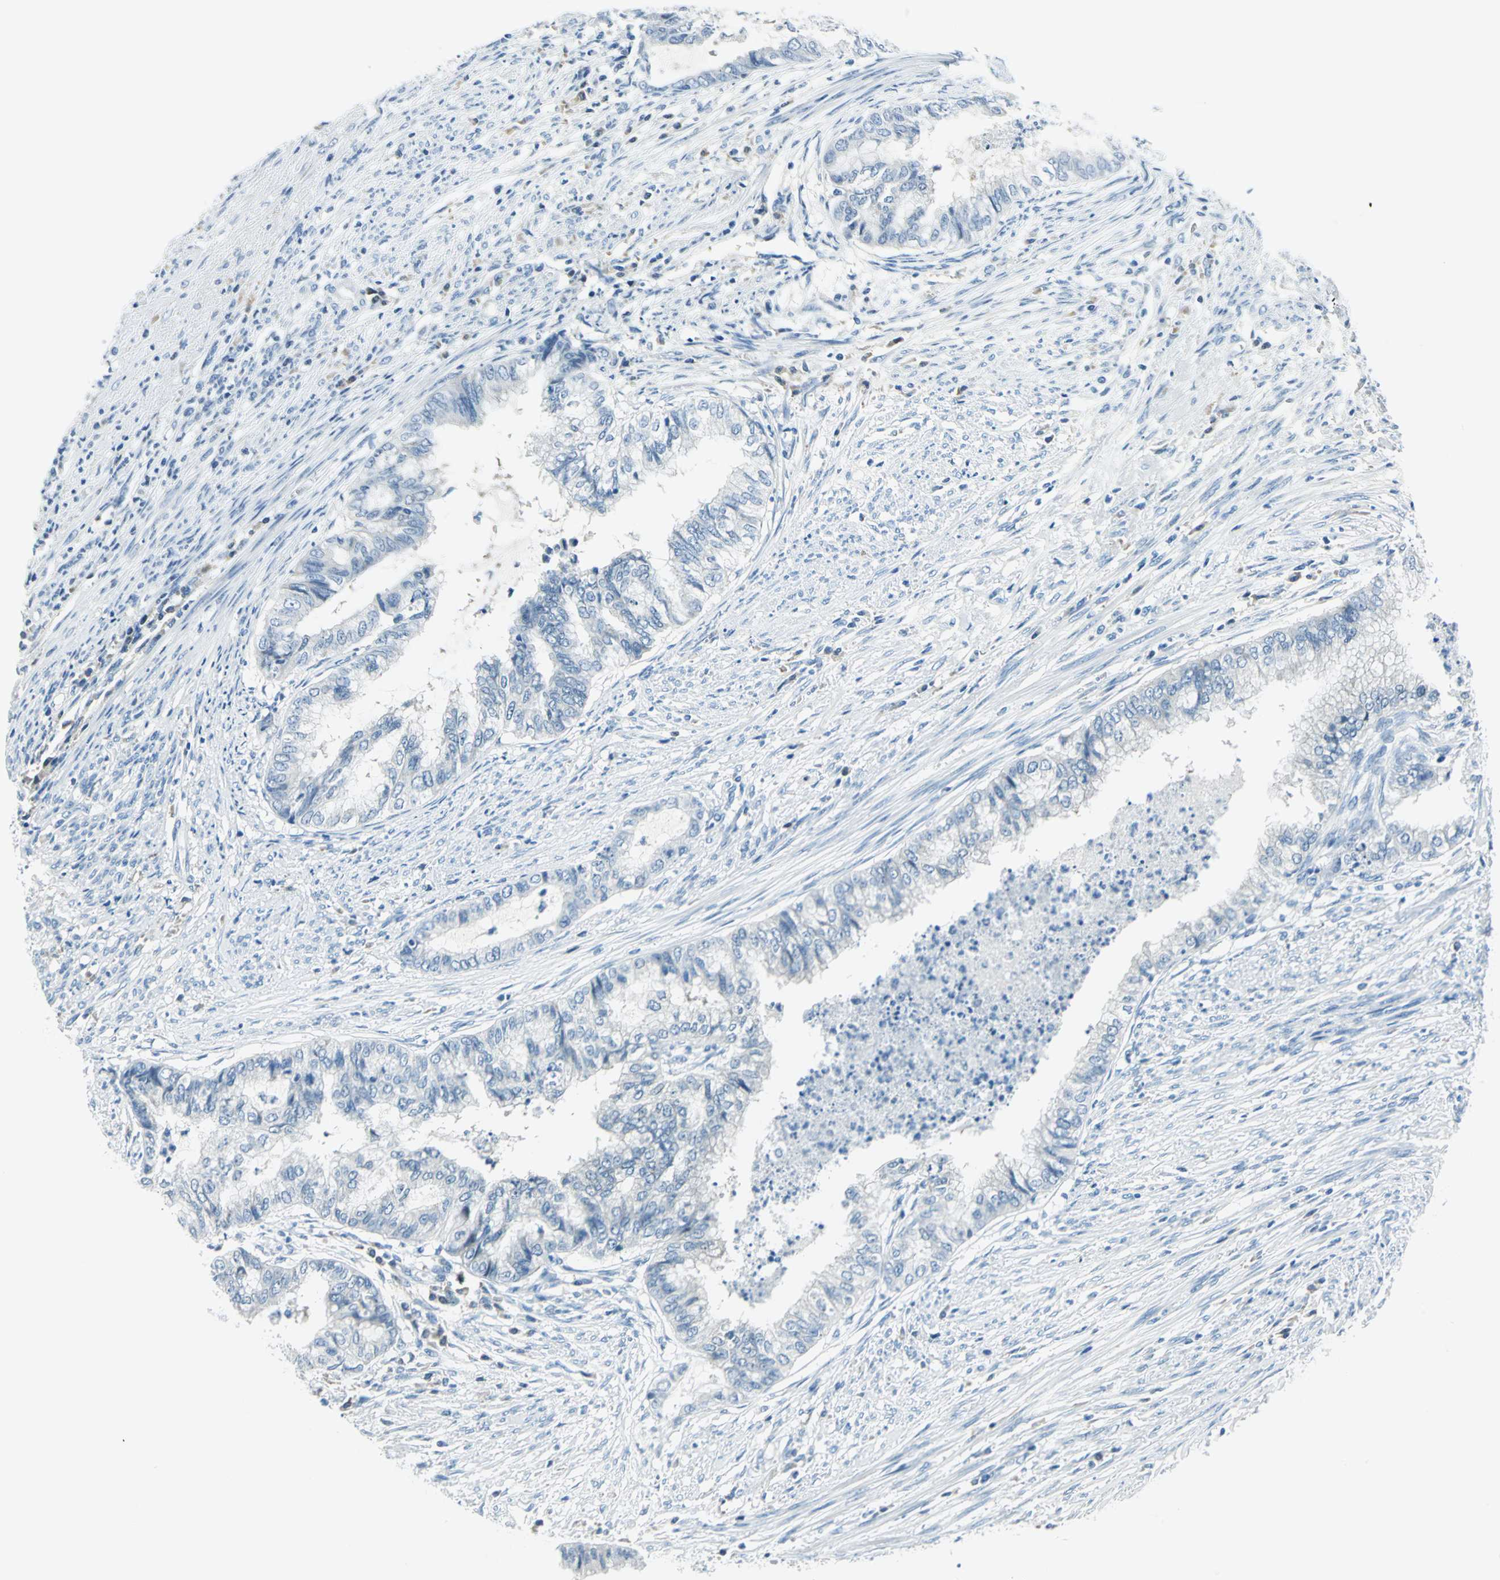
{"staining": {"intensity": "negative", "quantity": "none", "location": "none"}, "tissue": "endometrial cancer", "cell_type": "Tumor cells", "image_type": "cancer", "snomed": [{"axis": "morphology", "description": "Adenocarcinoma, NOS"}, {"axis": "topography", "description": "Endometrium"}], "caption": "Tumor cells show no significant protein positivity in endometrial adenocarcinoma.", "gene": "AKR1A1", "patient": {"sex": "female", "age": 79}}